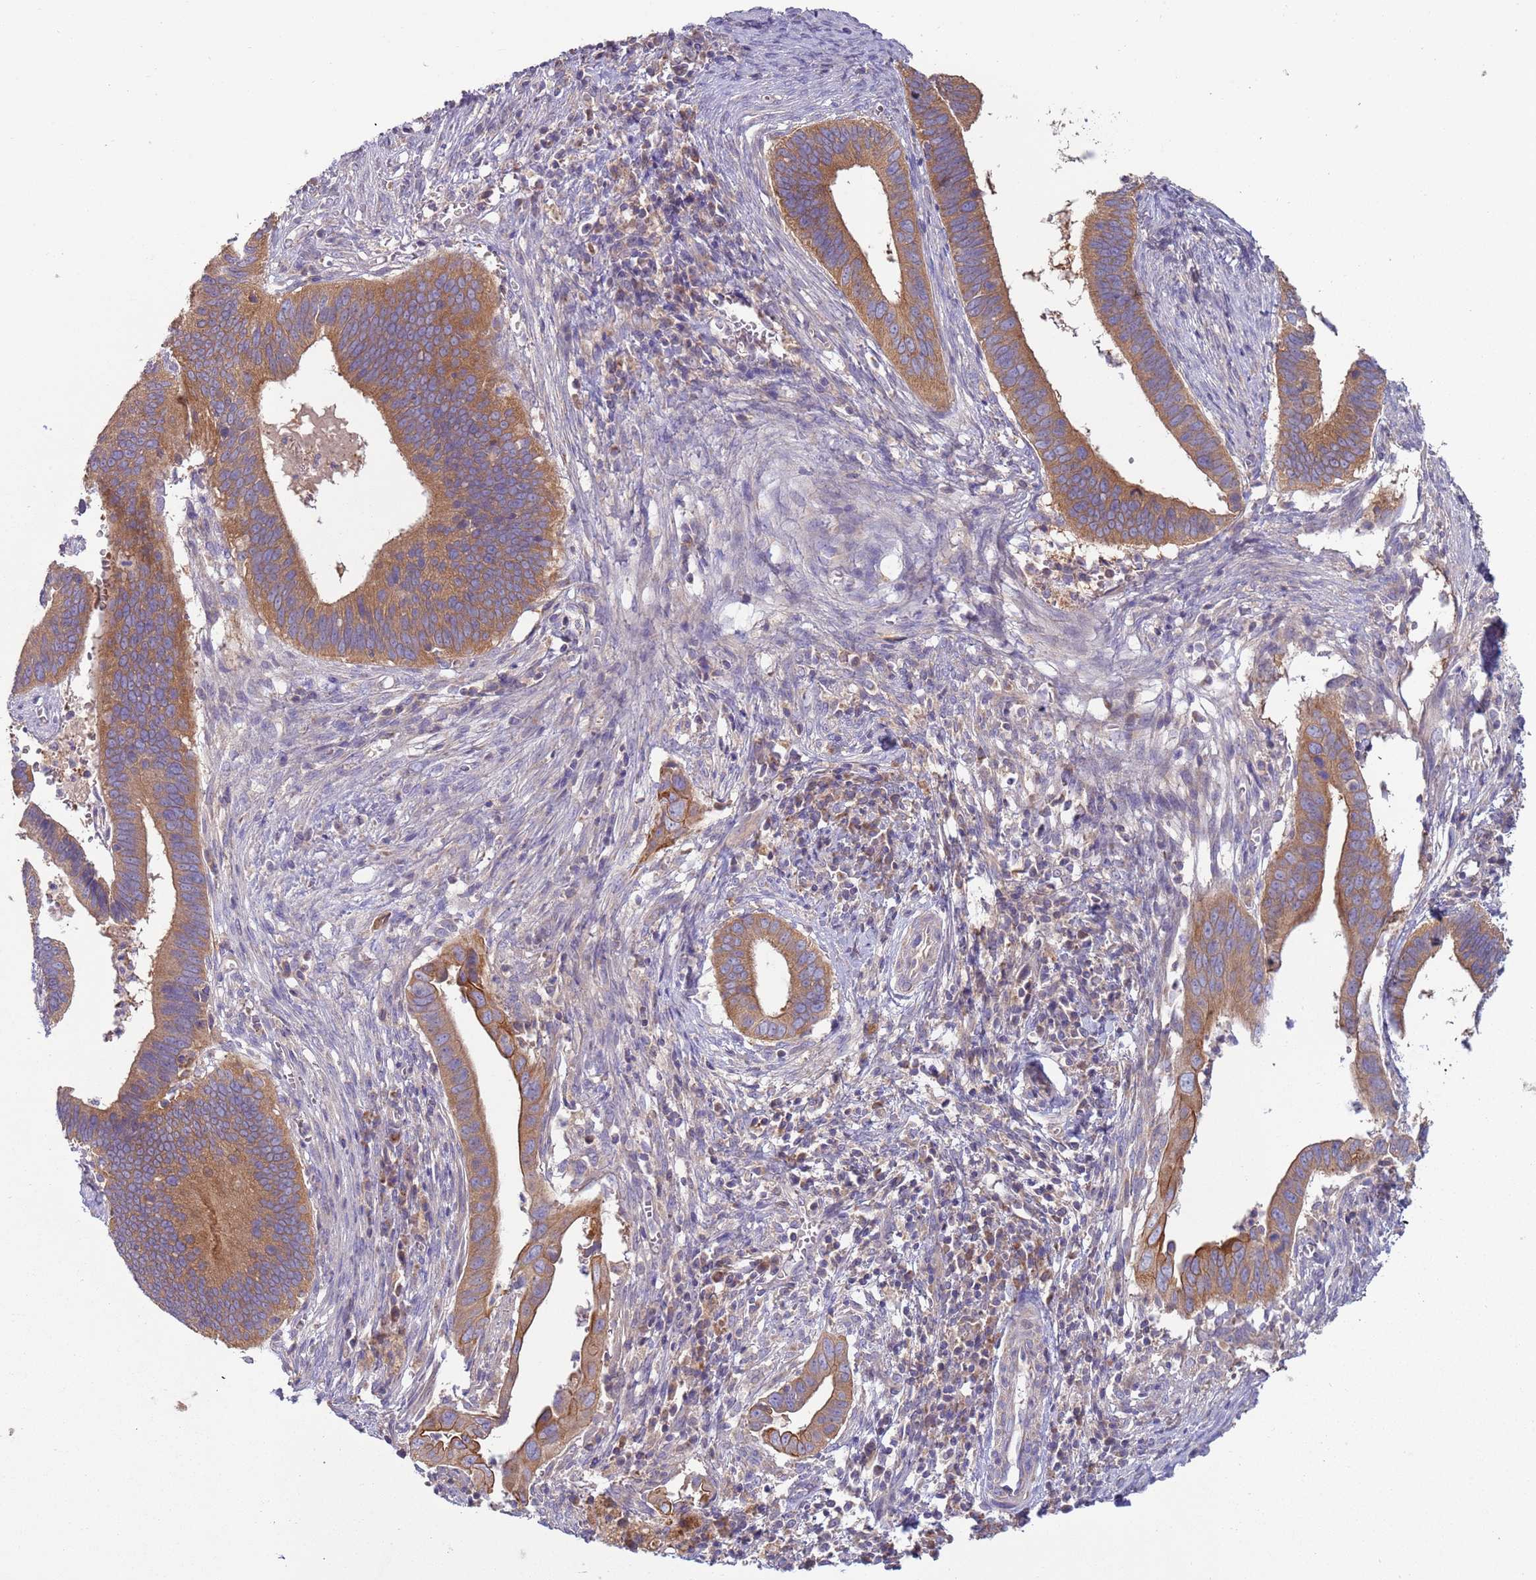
{"staining": {"intensity": "strong", "quantity": ">75%", "location": "cytoplasmic/membranous"}, "tissue": "cervical cancer", "cell_type": "Tumor cells", "image_type": "cancer", "snomed": [{"axis": "morphology", "description": "Adenocarcinoma, NOS"}, {"axis": "topography", "description": "Cervix"}], "caption": "Immunohistochemical staining of cervical adenocarcinoma displays high levels of strong cytoplasmic/membranous protein positivity in about >75% of tumor cells.", "gene": "UQCRQ", "patient": {"sex": "female", "age": 42}}